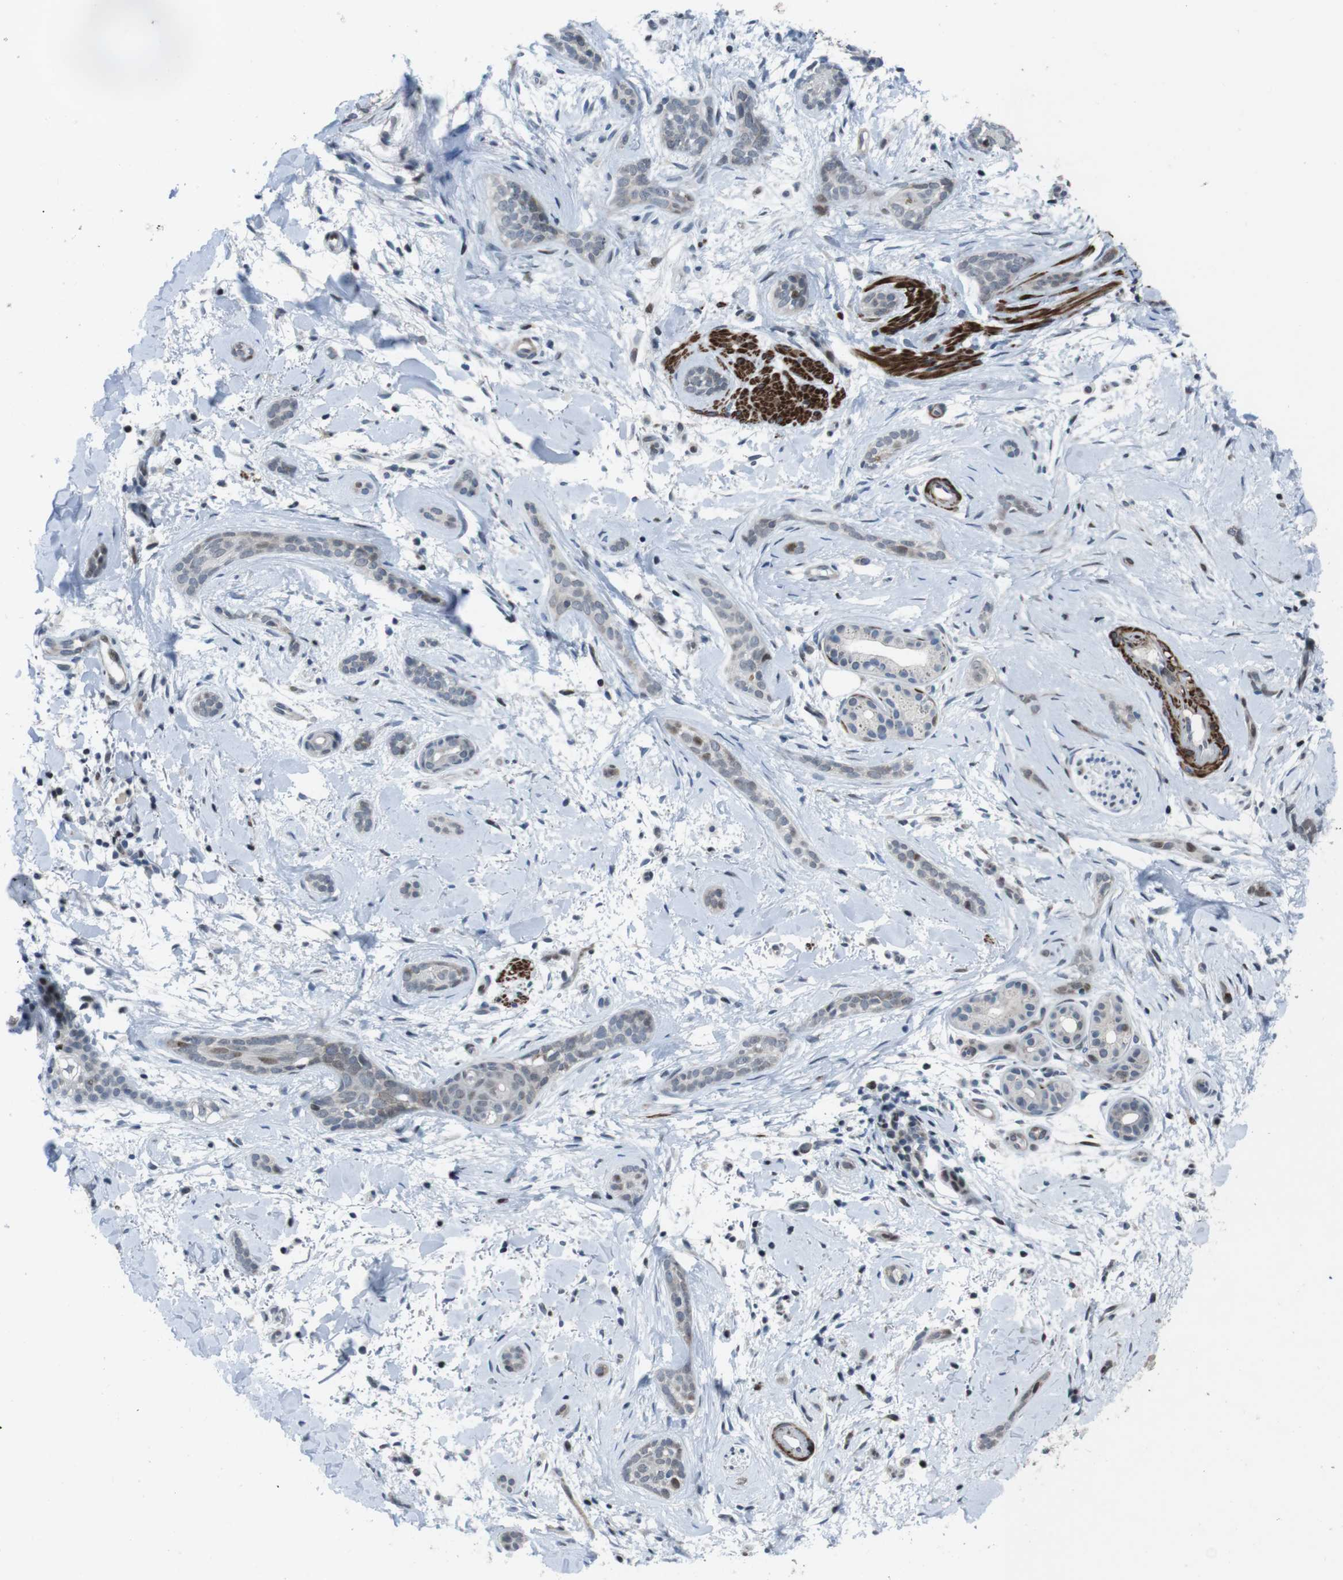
{"staining": {"intensity": "weak", "quantity": "<25%", "location": "cytoplasmic/membranous,nuclear"}, "tissue": "skin cancer", "cell_type": "Tumor cells", "image_type": "cancer", "snomed": [{"axis": "morphology", "description": "Basal cell carcinoma"}, {"axis": "morphology", "description": "Adnexal tumor, benign"}, {"axis": "topography", "description": "Skin"}], "caption": "A micrograph of basal cell carcinoma (skin) stained for a protein displays no brown staining in tumor cells. (IHC, brightfield microscopy, high magnification).", "gene": "PBRM1", "patient": {"sex": "female", "age": 42}}